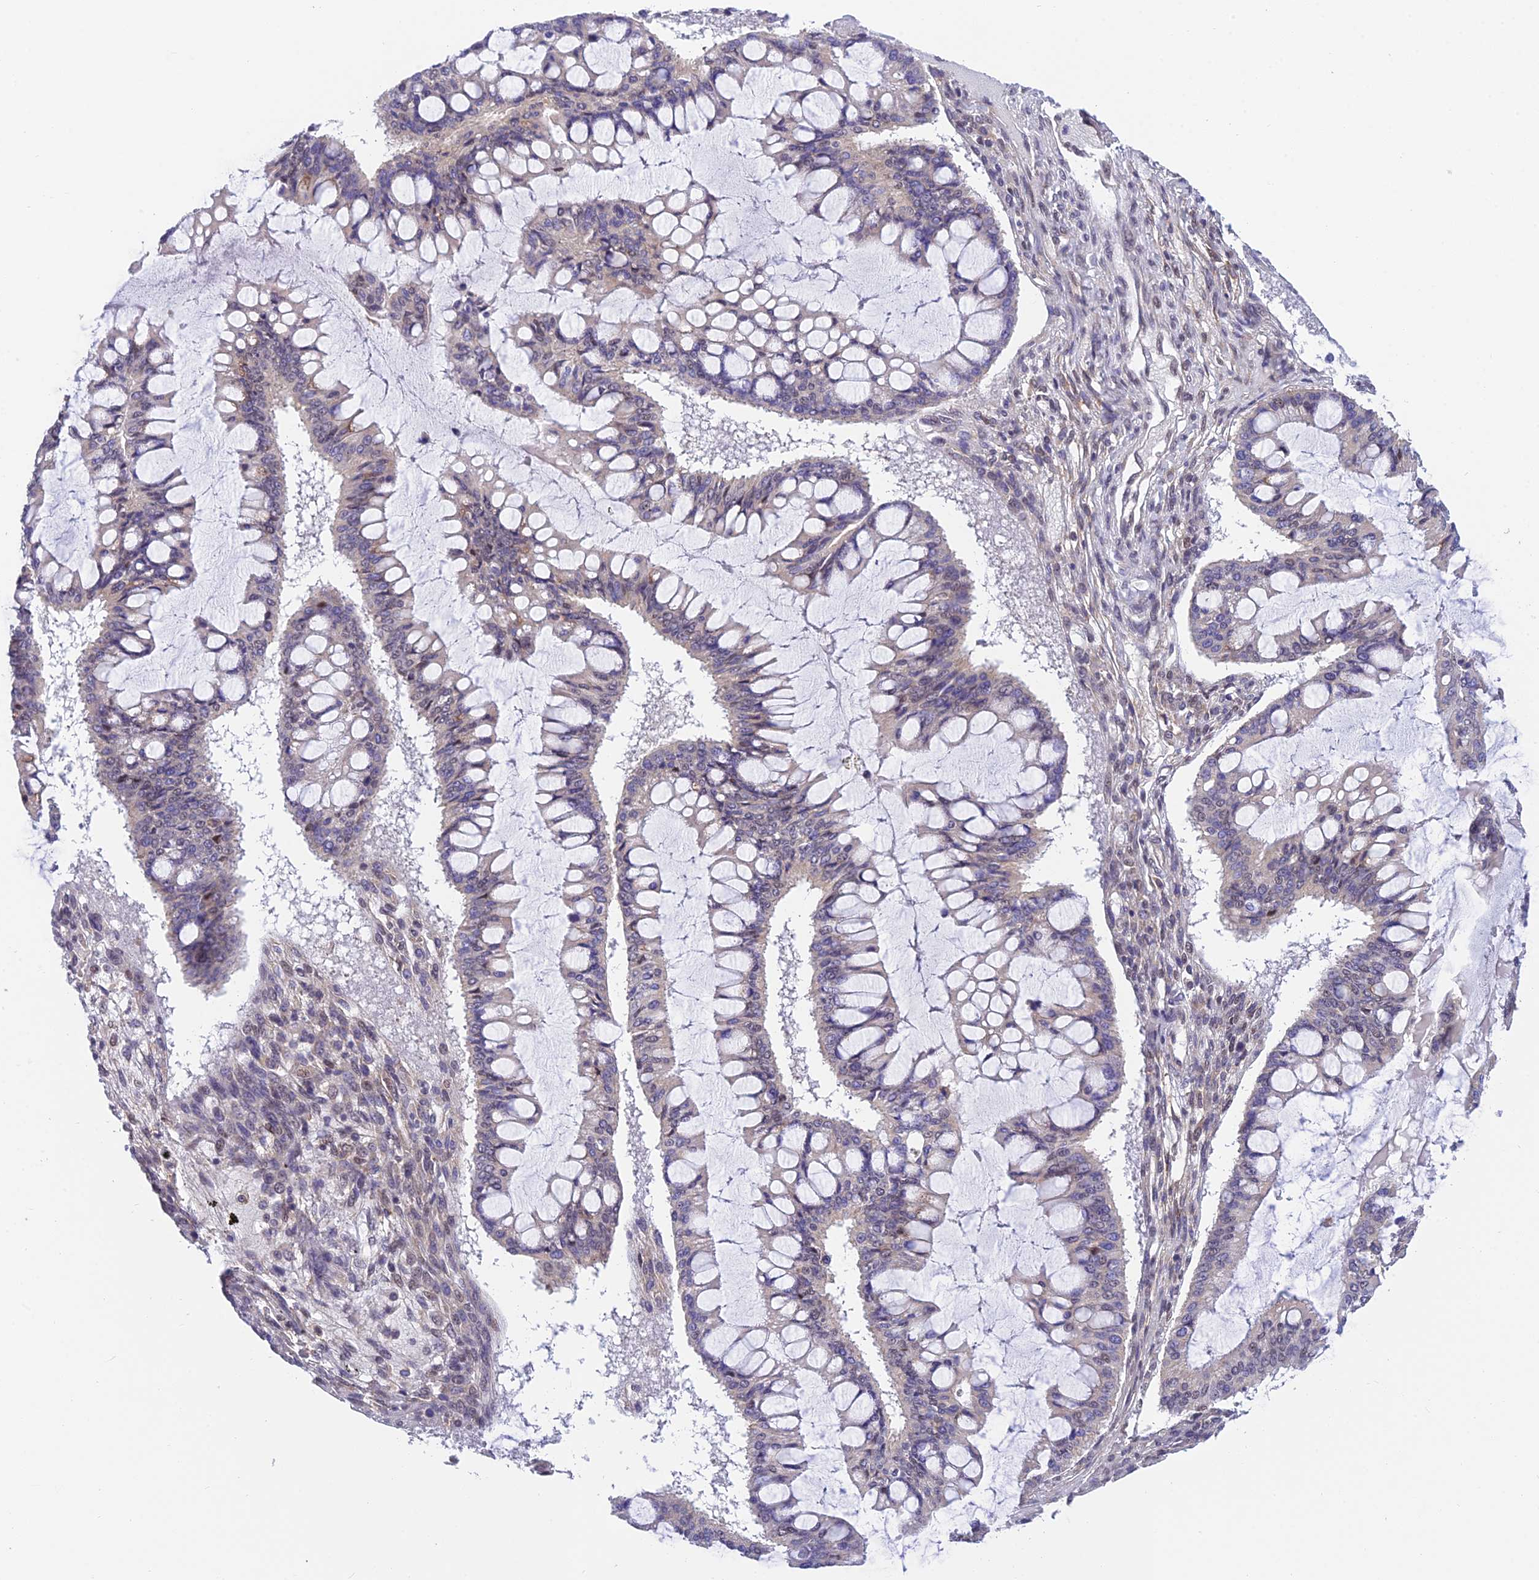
{"staining": {"intensity": "negative", "quantity": "none", "location": "none"}, "tissue": "ovarian cancer", "cell_type": "Tumor cells", "image_type": "cancer", "snomed": [{"axis": "morphology", "description": "Cystadenocarcinoma, mucinous, NOS"}, {"axis": "topography", "description": "Ovary"}], "caption": "Immunohistochemical staining of human ovarian mucinous cystadenocarcinoma demonstrates no significant positivity in tumor cells. (Stains: DAB (3,3'-diaminobenzidine) IHC with hematoxylin counter stain, Microscopy: brightfield microscopy at high magnification).", "gene": "C2orf49", "patient": {"sex": "female", "age": 73}}